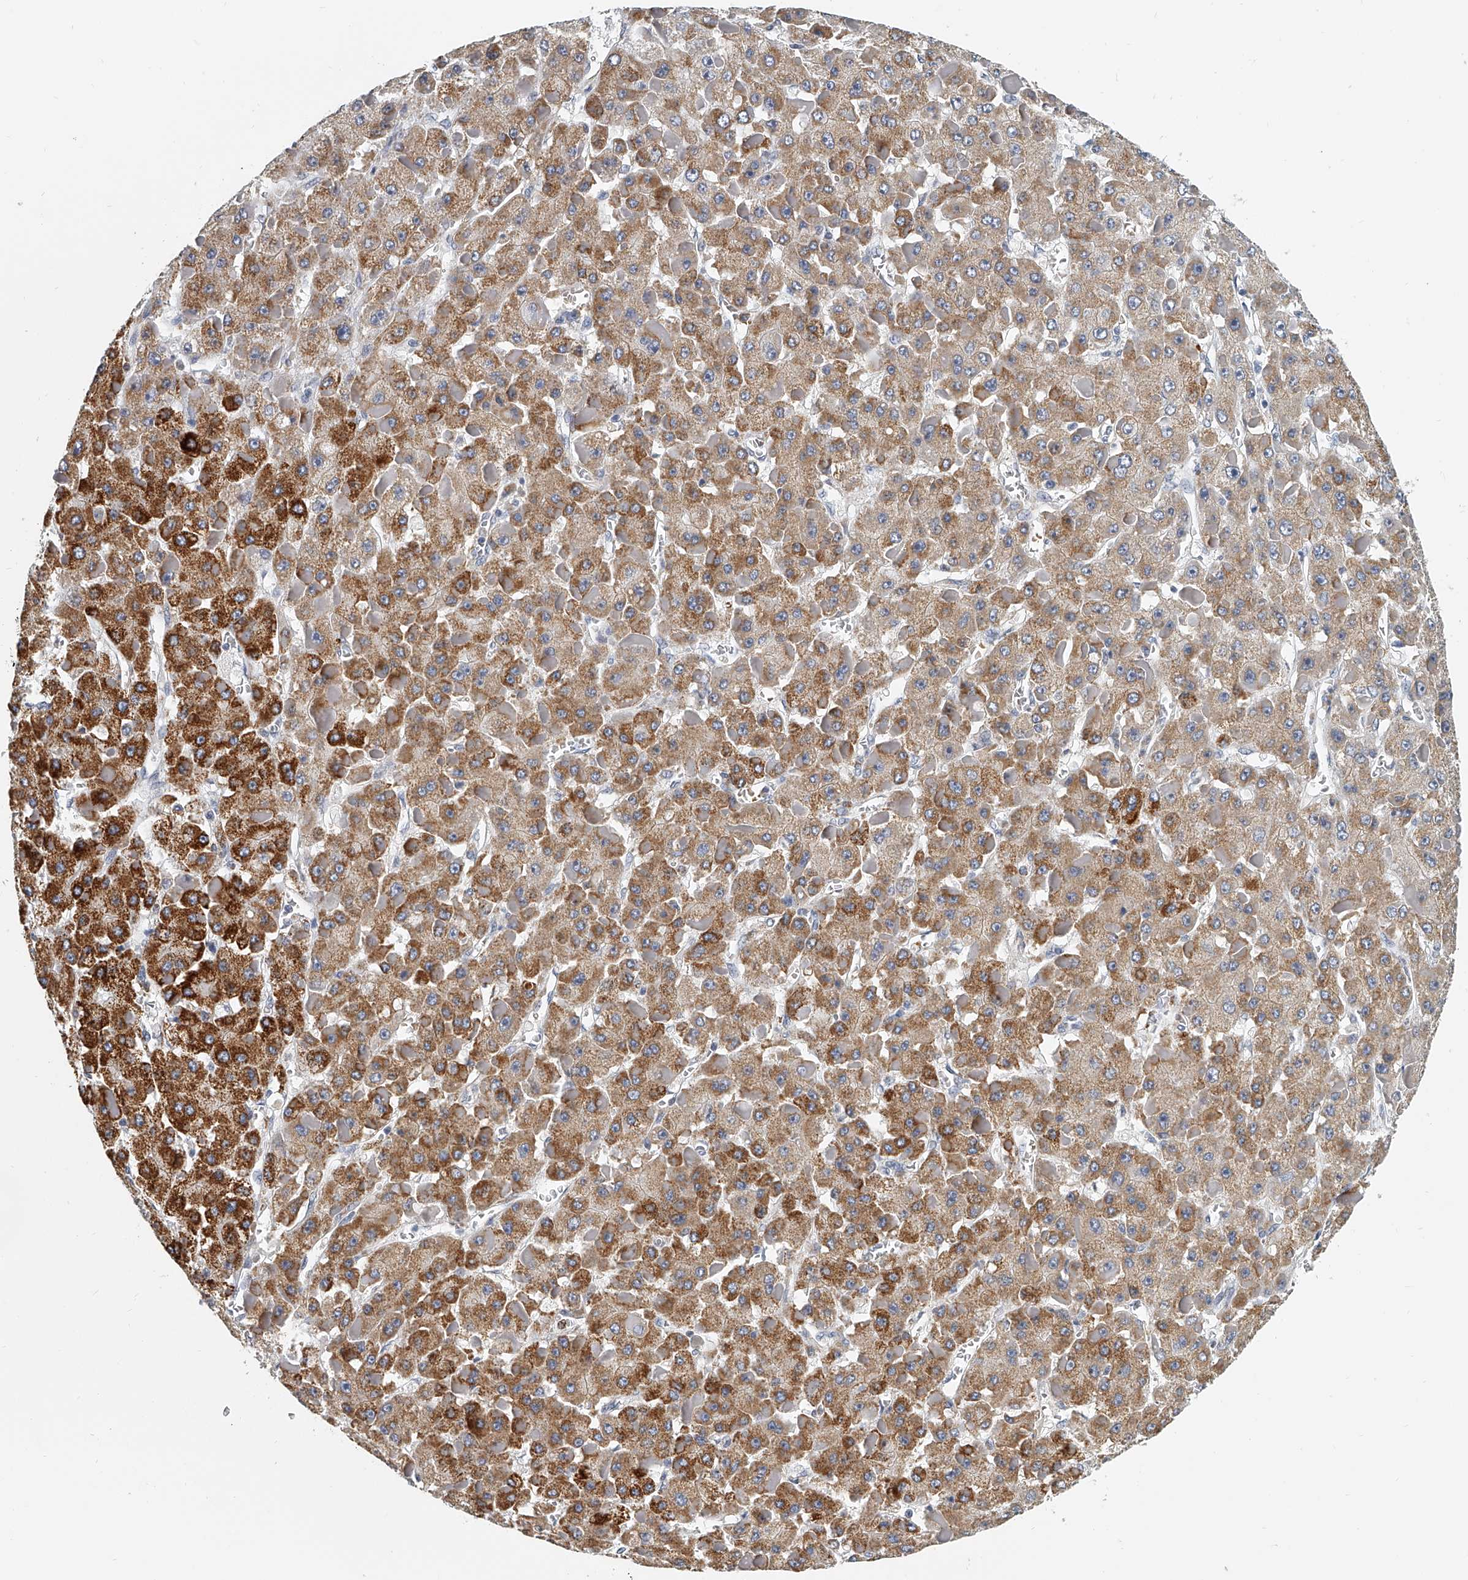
{"staining": {"intensity": "strong", "quantity": ">75%", "location": "cytoplasmic/membranous"}, "tissue": "liver cancer", "cell_type": "Tumor cells", "image_type": "cancer", "snomed": [{"axis": "morphology", "description": "Carcinoma, Hepatocellular, NOS"}, {"axis": "topography", "description": "Liver"}], "caption": "This is an image of IHC staining of liver cancer, which shows strong expression in the cytoplasmic/membranous of tumor cells.", "gene": "KLHL7", "patient": {"sex": "female", "age": 73}}